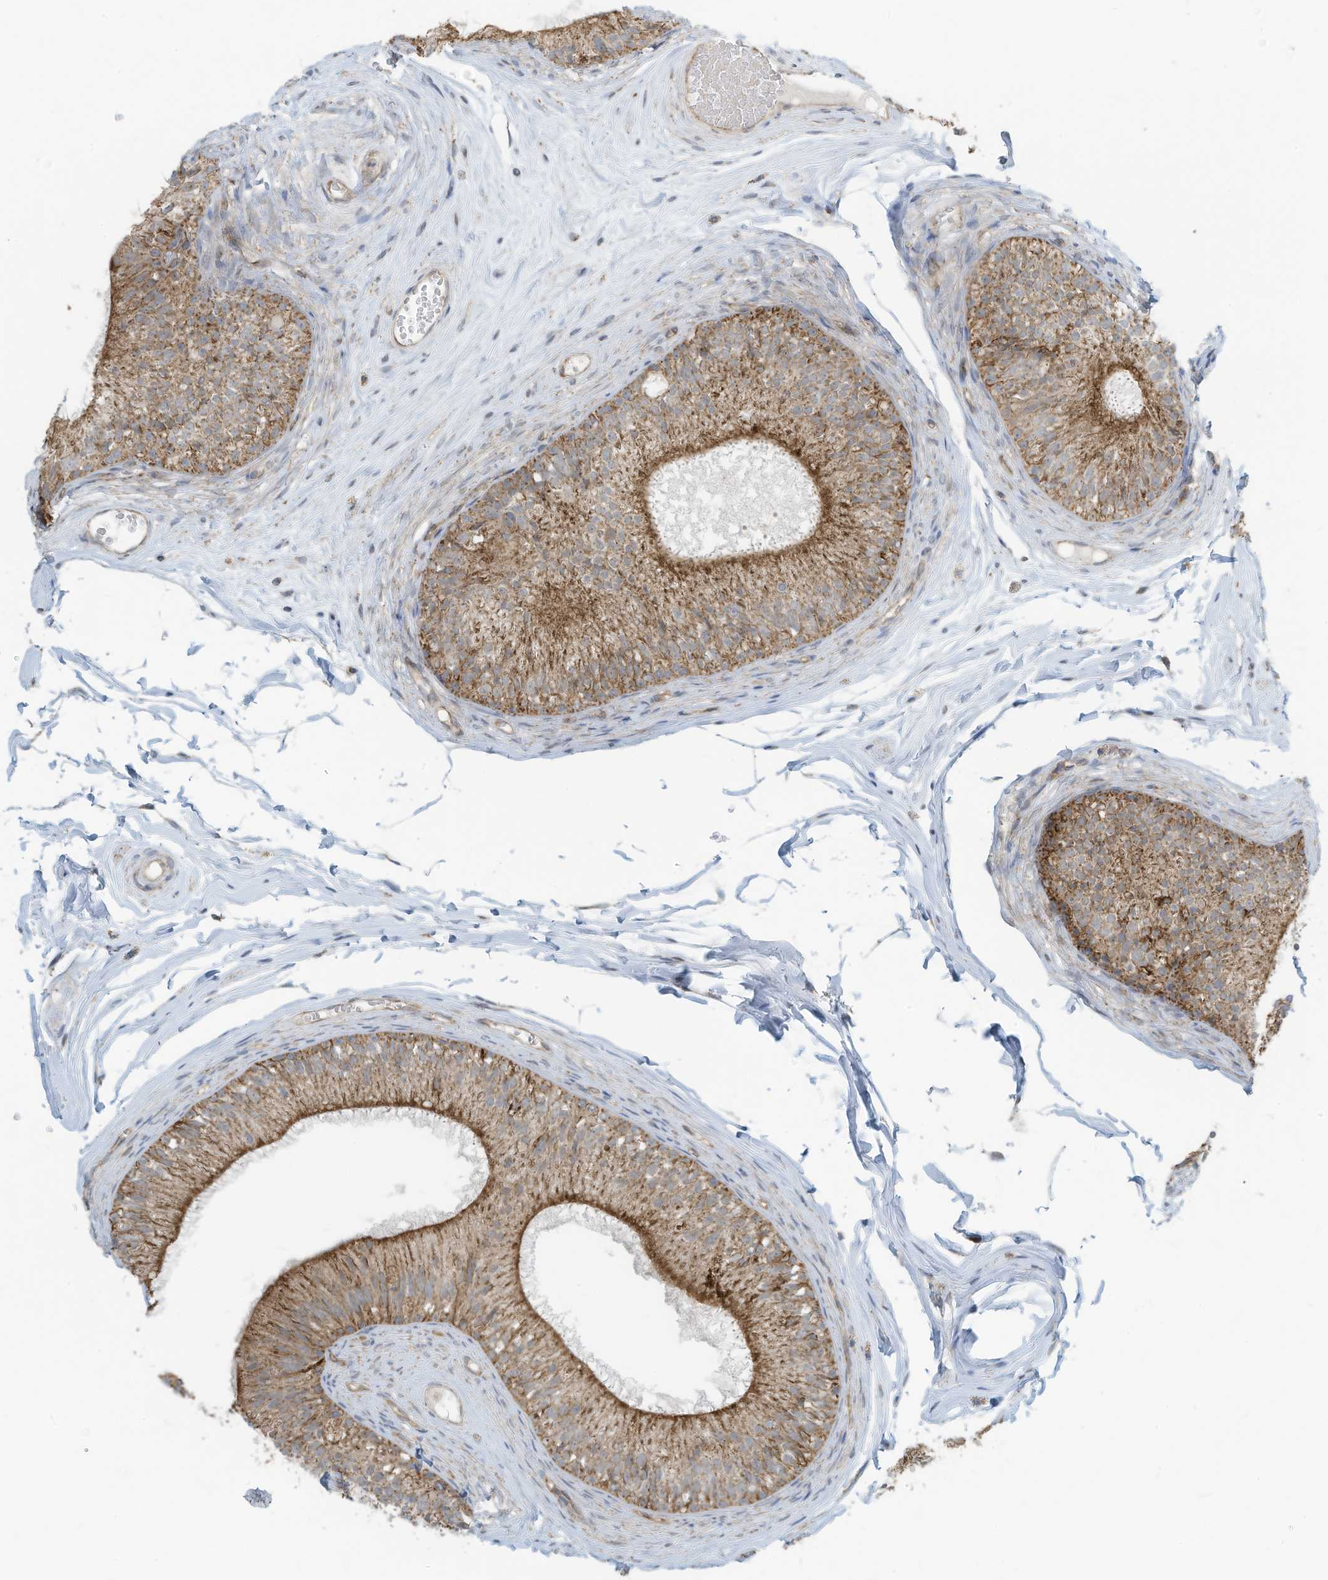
{"staining": {"intensity": "moderate", "quantity": ">75%", "location": "cytoplasmic/membranous"}, "tissue": "epididymis", "cell_type": "Glandular cells", "image_type": "normal", "snomed": [{"axis": "morphology", "description": "Normal tissue, NOS"}, {"axis": "morphology", "description": "Seminoma in situ"}, {"axis": "topography", "description": "Testis"}, {"axis": "topography", "description": "Epididymis"}], "caption": "Human epididymis stained with a brown dye shows moderate cytoplasmic/membranous positive positivity in about >75% of glandular cells.", "gene": "METTL6", "patient": {"sex": "male", "age": 28}}